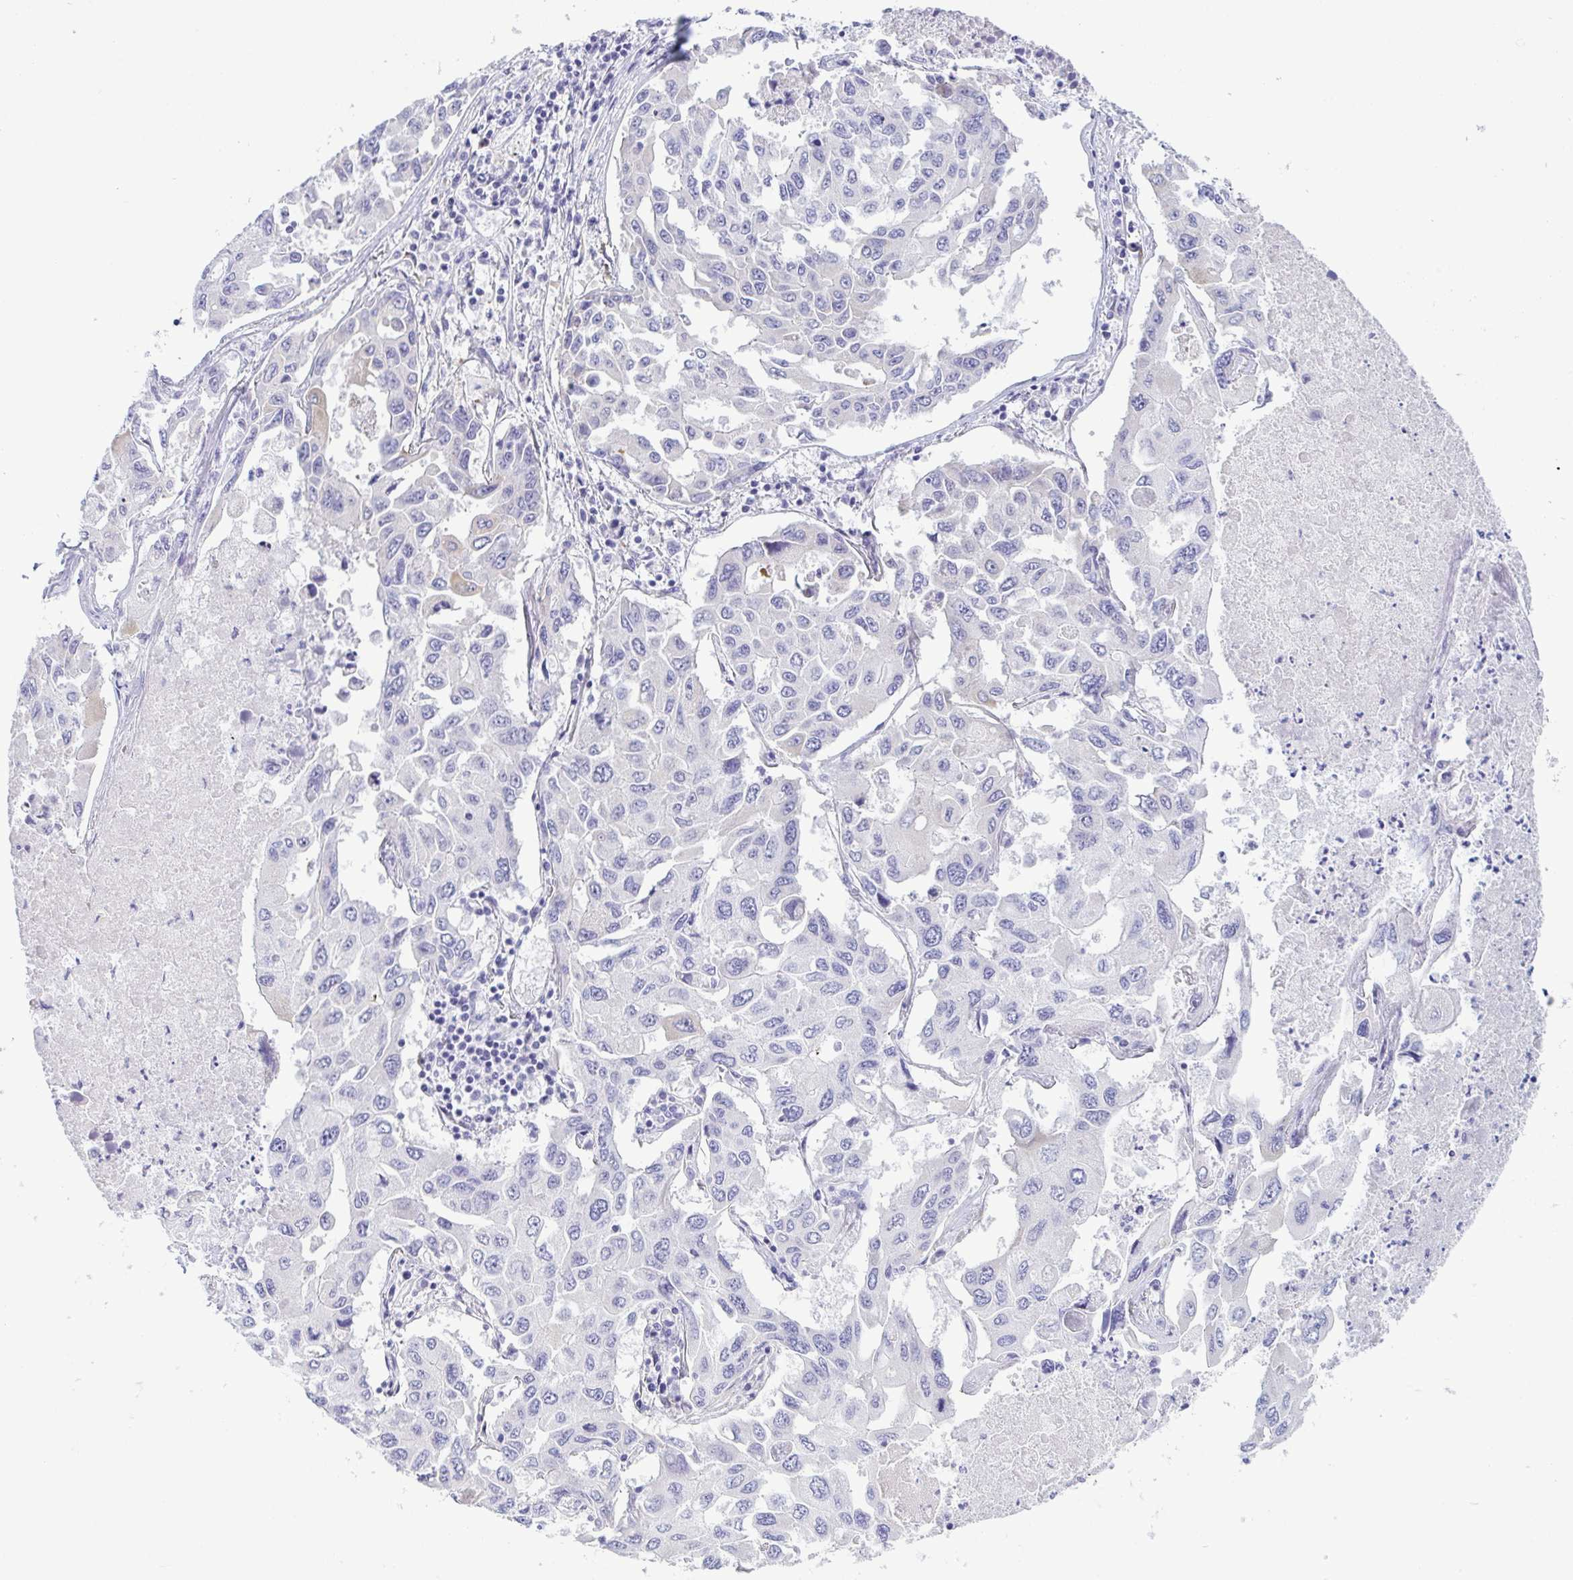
{"staining": {"intensity": "negative", "quantity": "none", "location": "none"}, "tissue": "lung cancer", "cell_type": "Tumor cells", "image_type": "cancer", "snomed": [{"axis": "morphology", "description": "Adenocarcinoma, NOS"}, {"axis": "topography", "description": "Lung"}], "caption": "This is a photomicrograph of IHC staining of lung cancer, which shows no positivity in tumor cells.", "gene": "BBS1", "patient": {"sex": "male", "age": 64}}